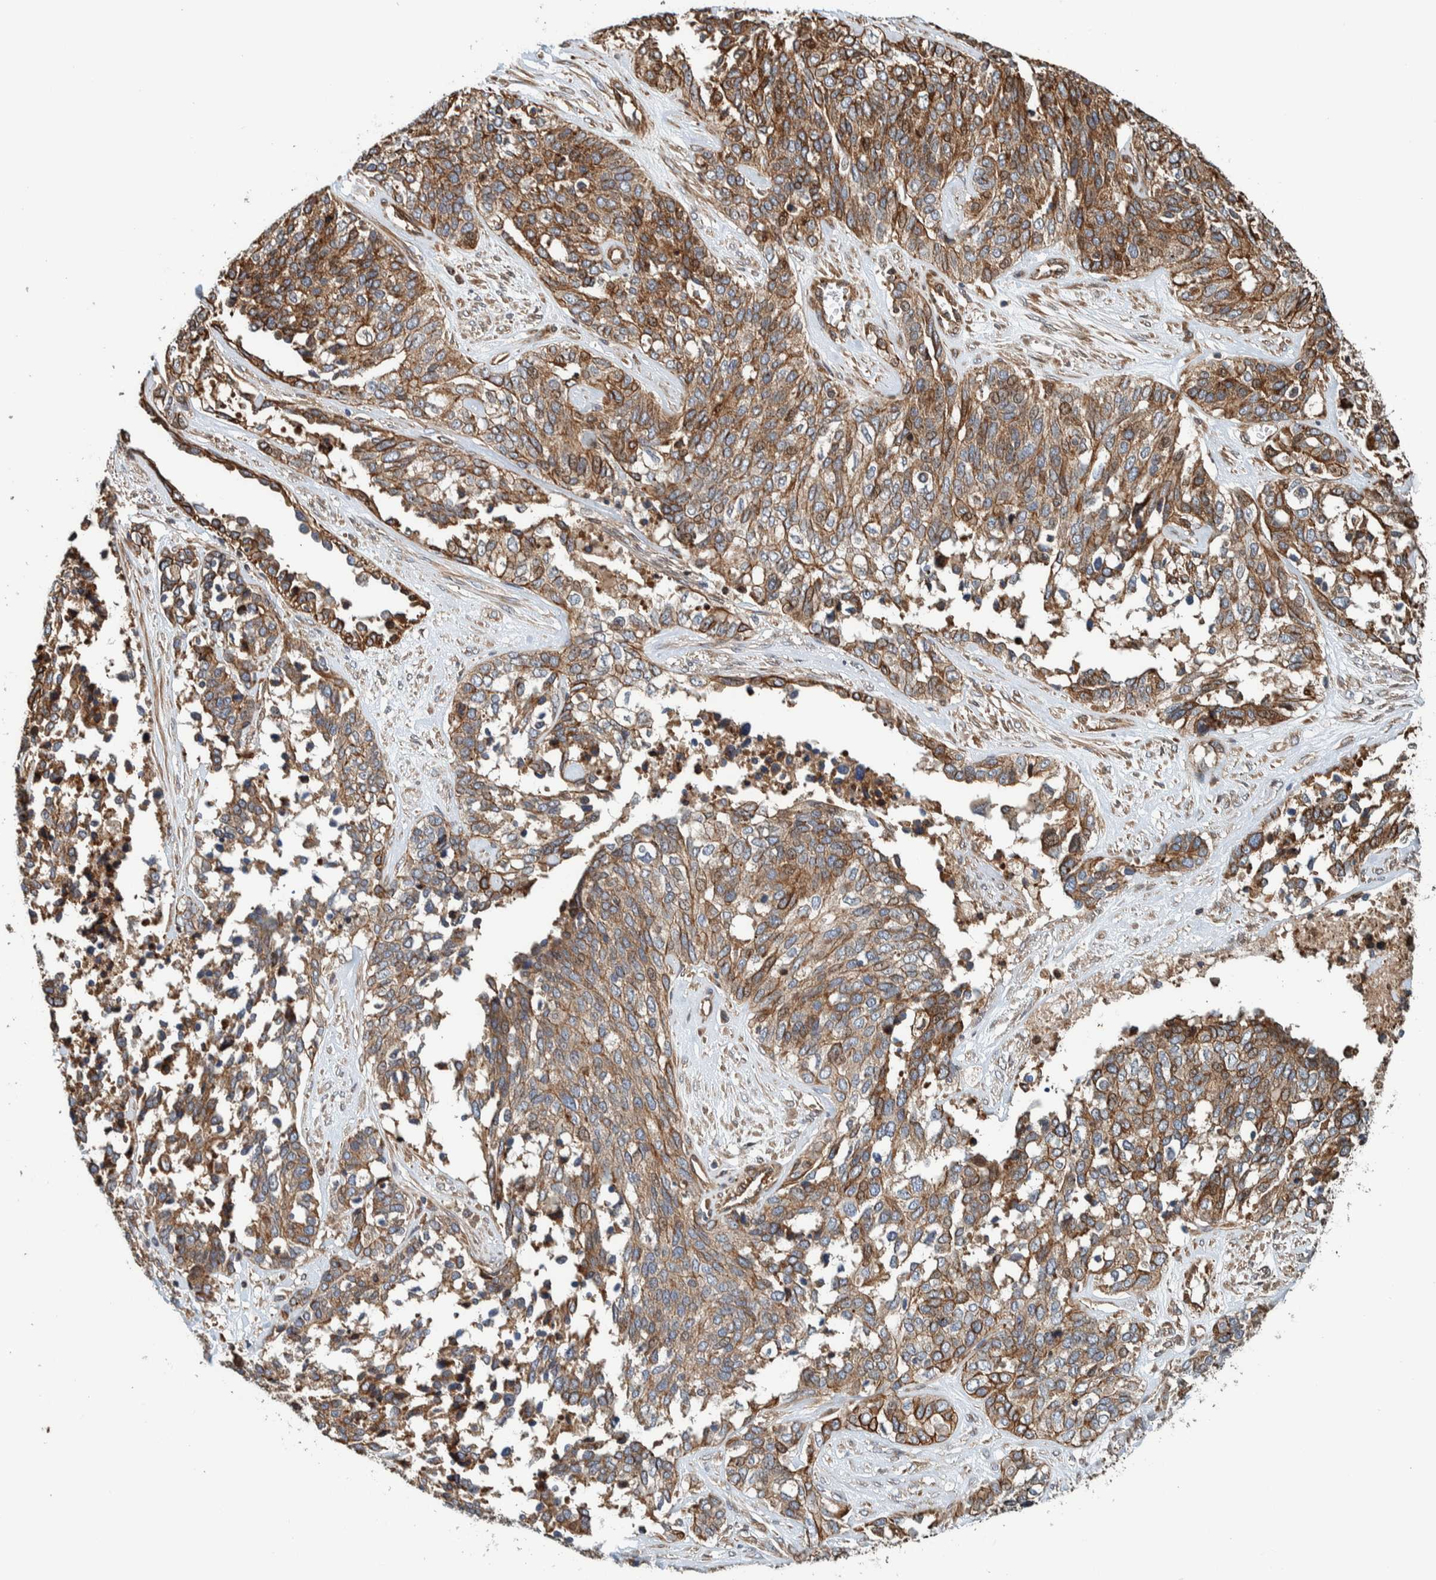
{"staining": {"intensity": "moderate", "quantity": ">75%", "location": "cytoplasmic/membranous"}, "tissue": "ovarian cancer", "cell_type": "Tumor cells", "image_type": "cancer", "snomed": [{"axis": "morphology", "description": "Cystadenocarcinoma, serous, NOS"}, {"axis": "topography", "description": "Ovary"}], "caption": "A micrograph of ovarian serous cystadenocarcinoma stained for a protein exhibits moderate cytoplasmic/membranous brown staining in tumor cells.", "gene": "PKD1L1", "patient": {"sex": "female", "age": 44}}